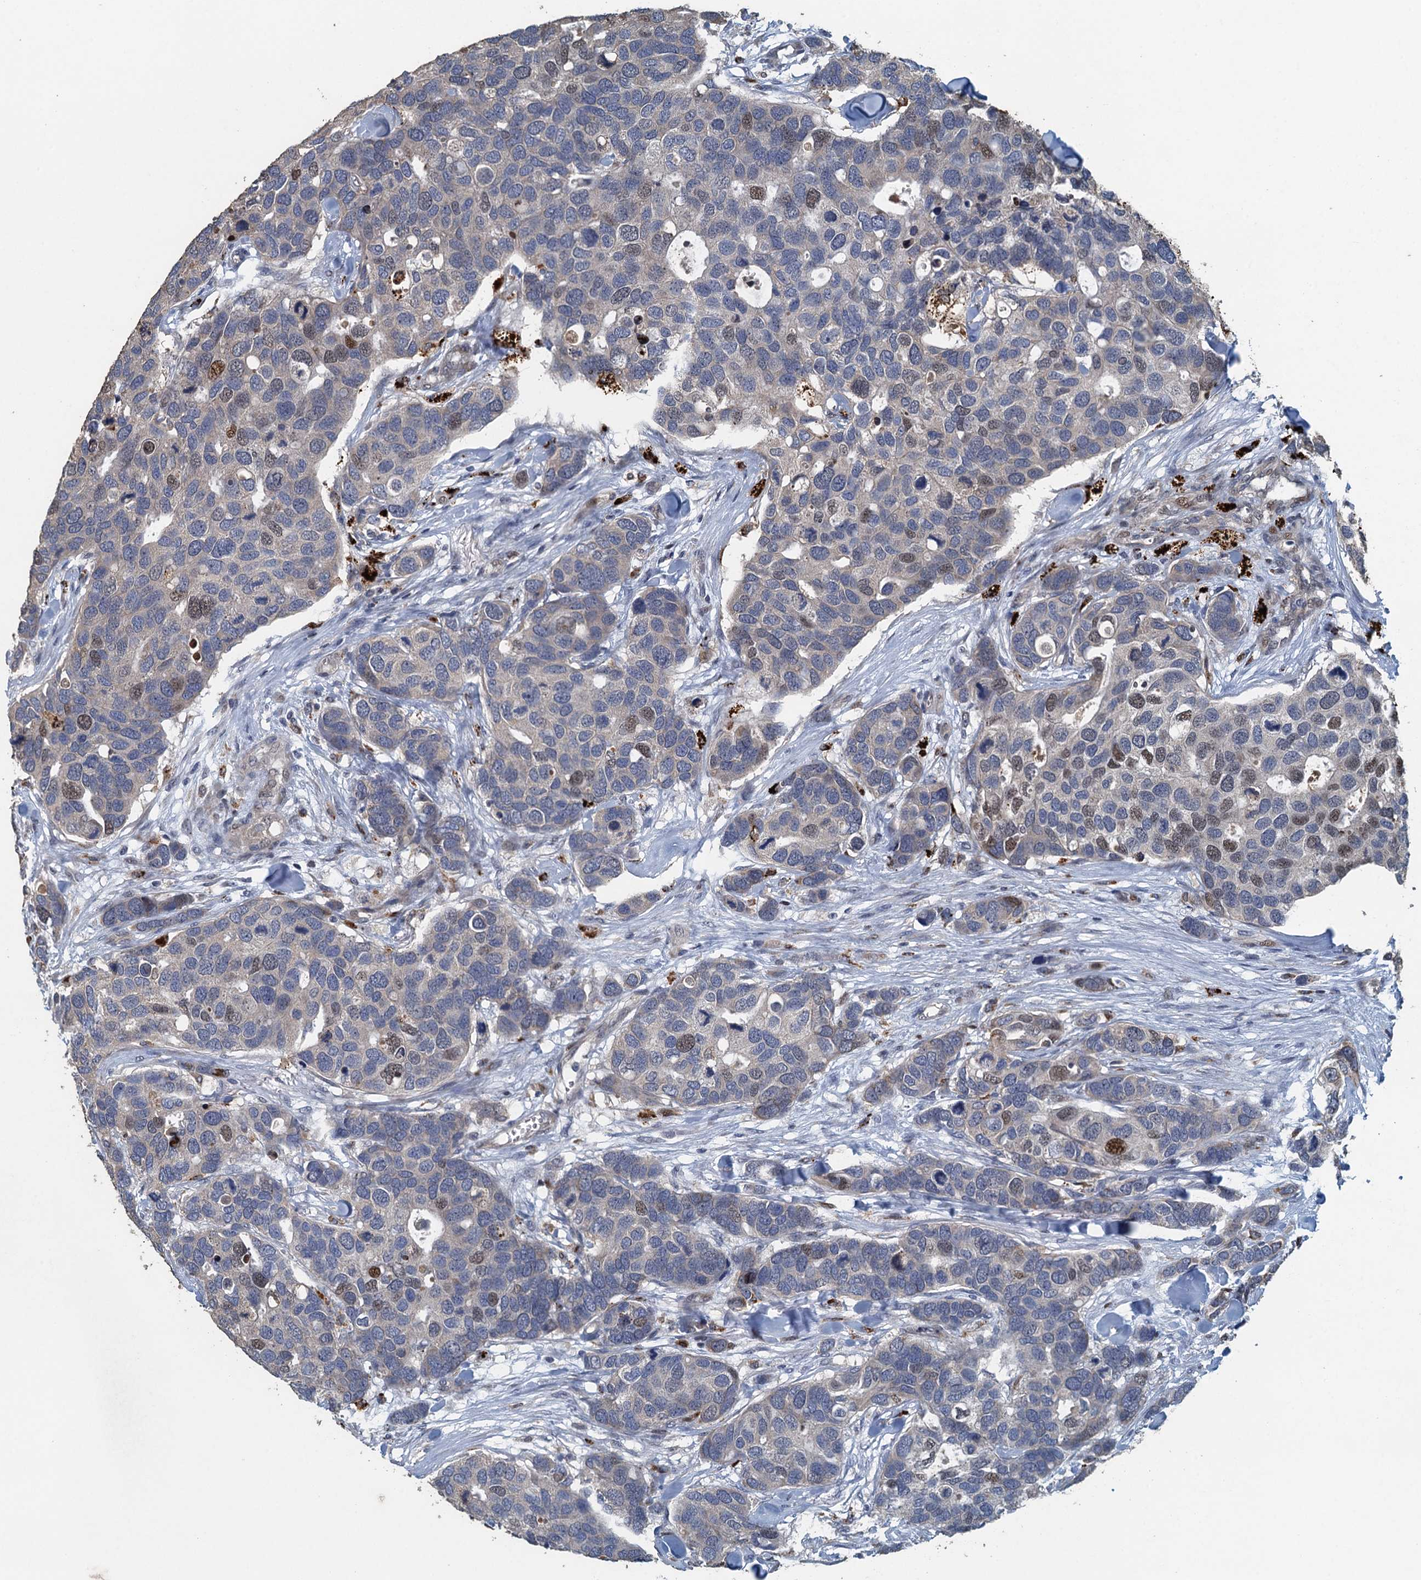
{"staining": {"intensity": "weak", "quantity": "<25%", "location": "nuclear"}, "tissue": "breast cancer", "cell_type": "Tumor cells", "image_type": "cancer", "snomed": [{"axis": "morphology", "description": "Duct carcinoma"}, {"axis": "topography", "description": "Breast"}], "caption": "The image shows no staining of tumor cells in breast infiltrating ductal carcinoma. (DAB immunohistochemistry visualized using brightfield microscopy, high magnification).", "gene": "AGRN", "patient": {"sex": "female", "age": 83}}